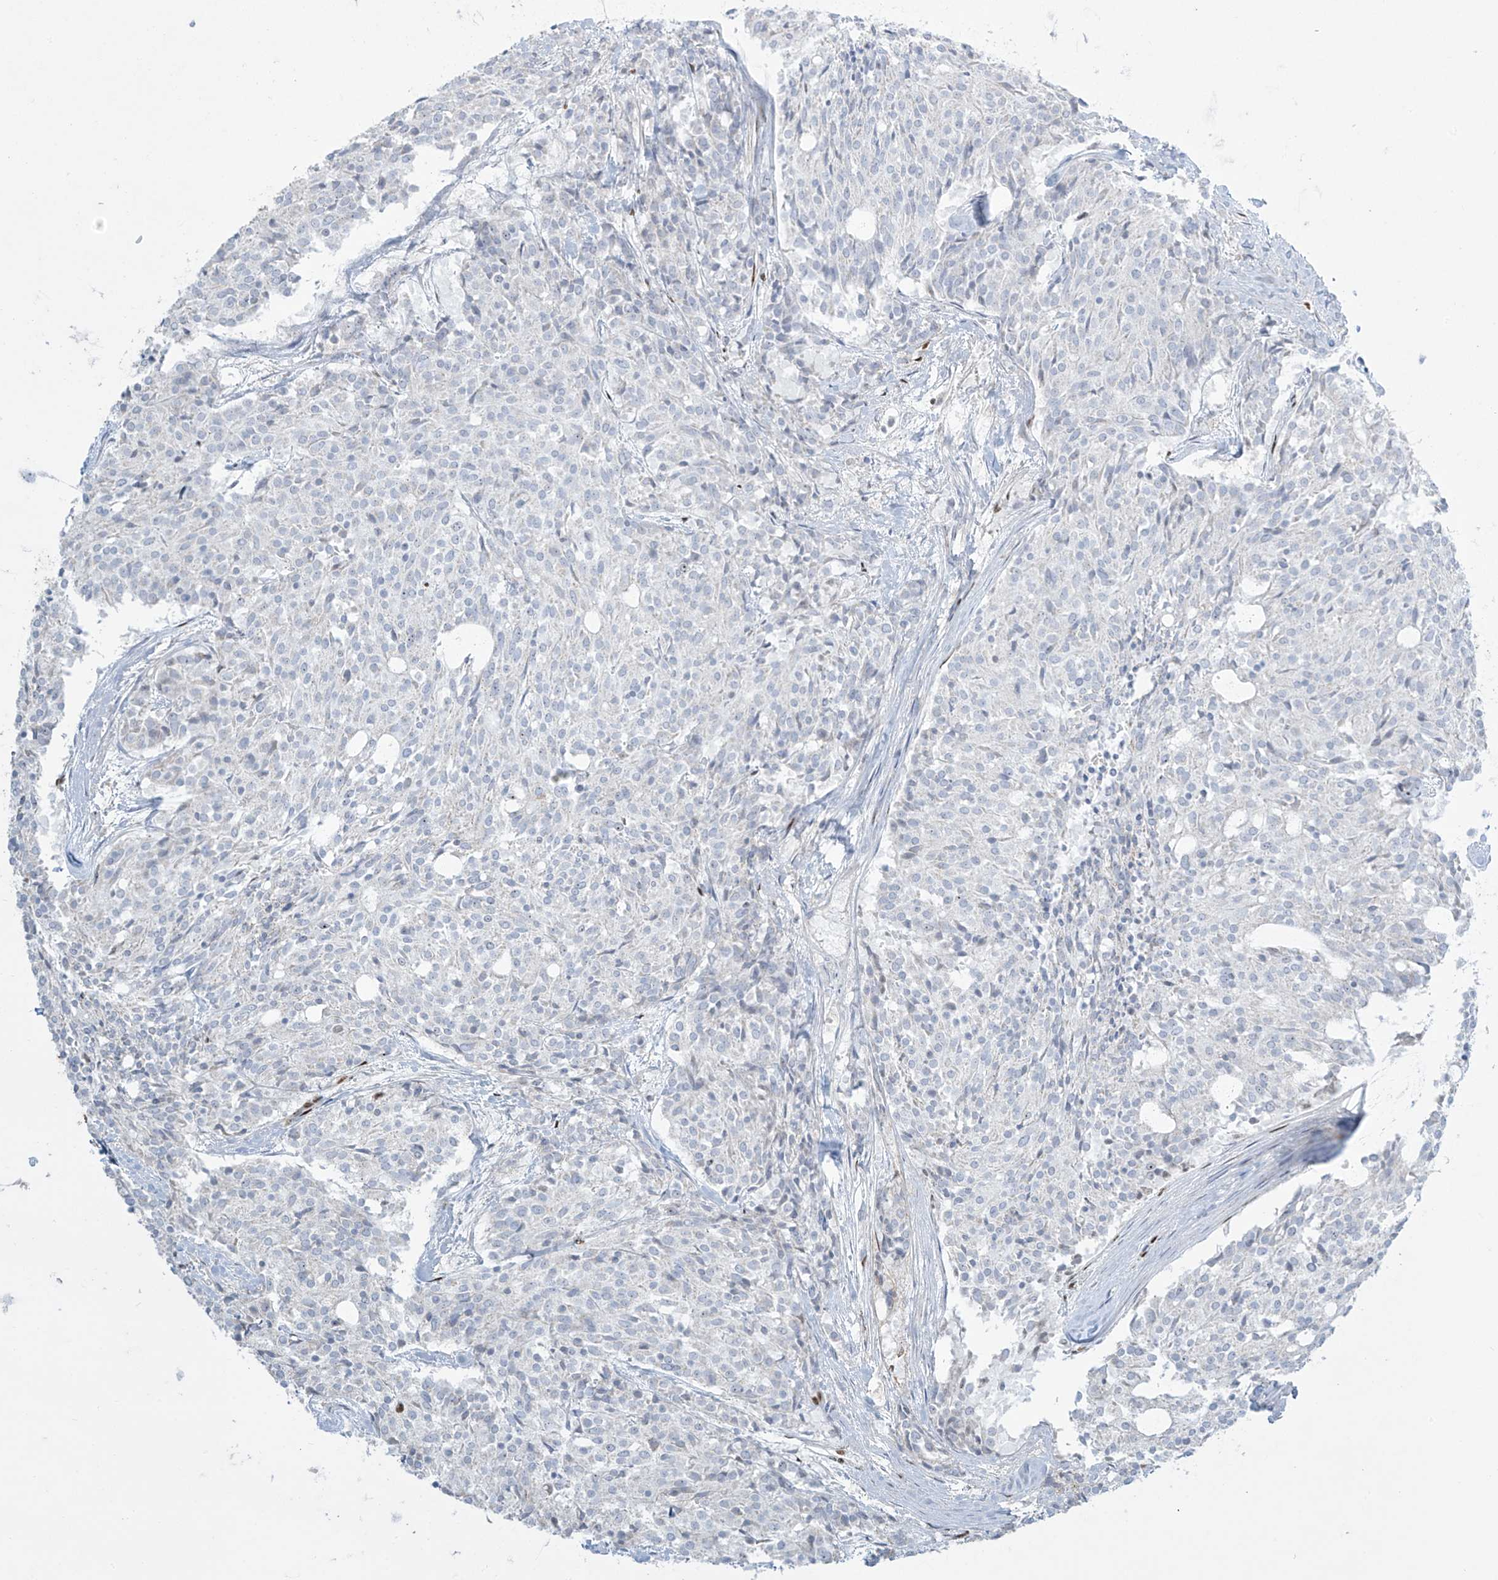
{"staining": {"intensity": "negative", "quantity": "none", "location": "none"}, "tissue": "carcinoid", "cell_type": "Tumor cells", "image_type": "cancer", "snomed": [{"axis": "morphology", "description": "Carcinoid, malignant, NOS"}, {"axis": "topography", "description": "Pancreas"}], "caption": "Immunohistochemical staining of carcinoid (malignant) demonstrates no significant expression in tumor cells.", "gene": "MS4A6A", "patient": {"sex": "female", "age": 54}}